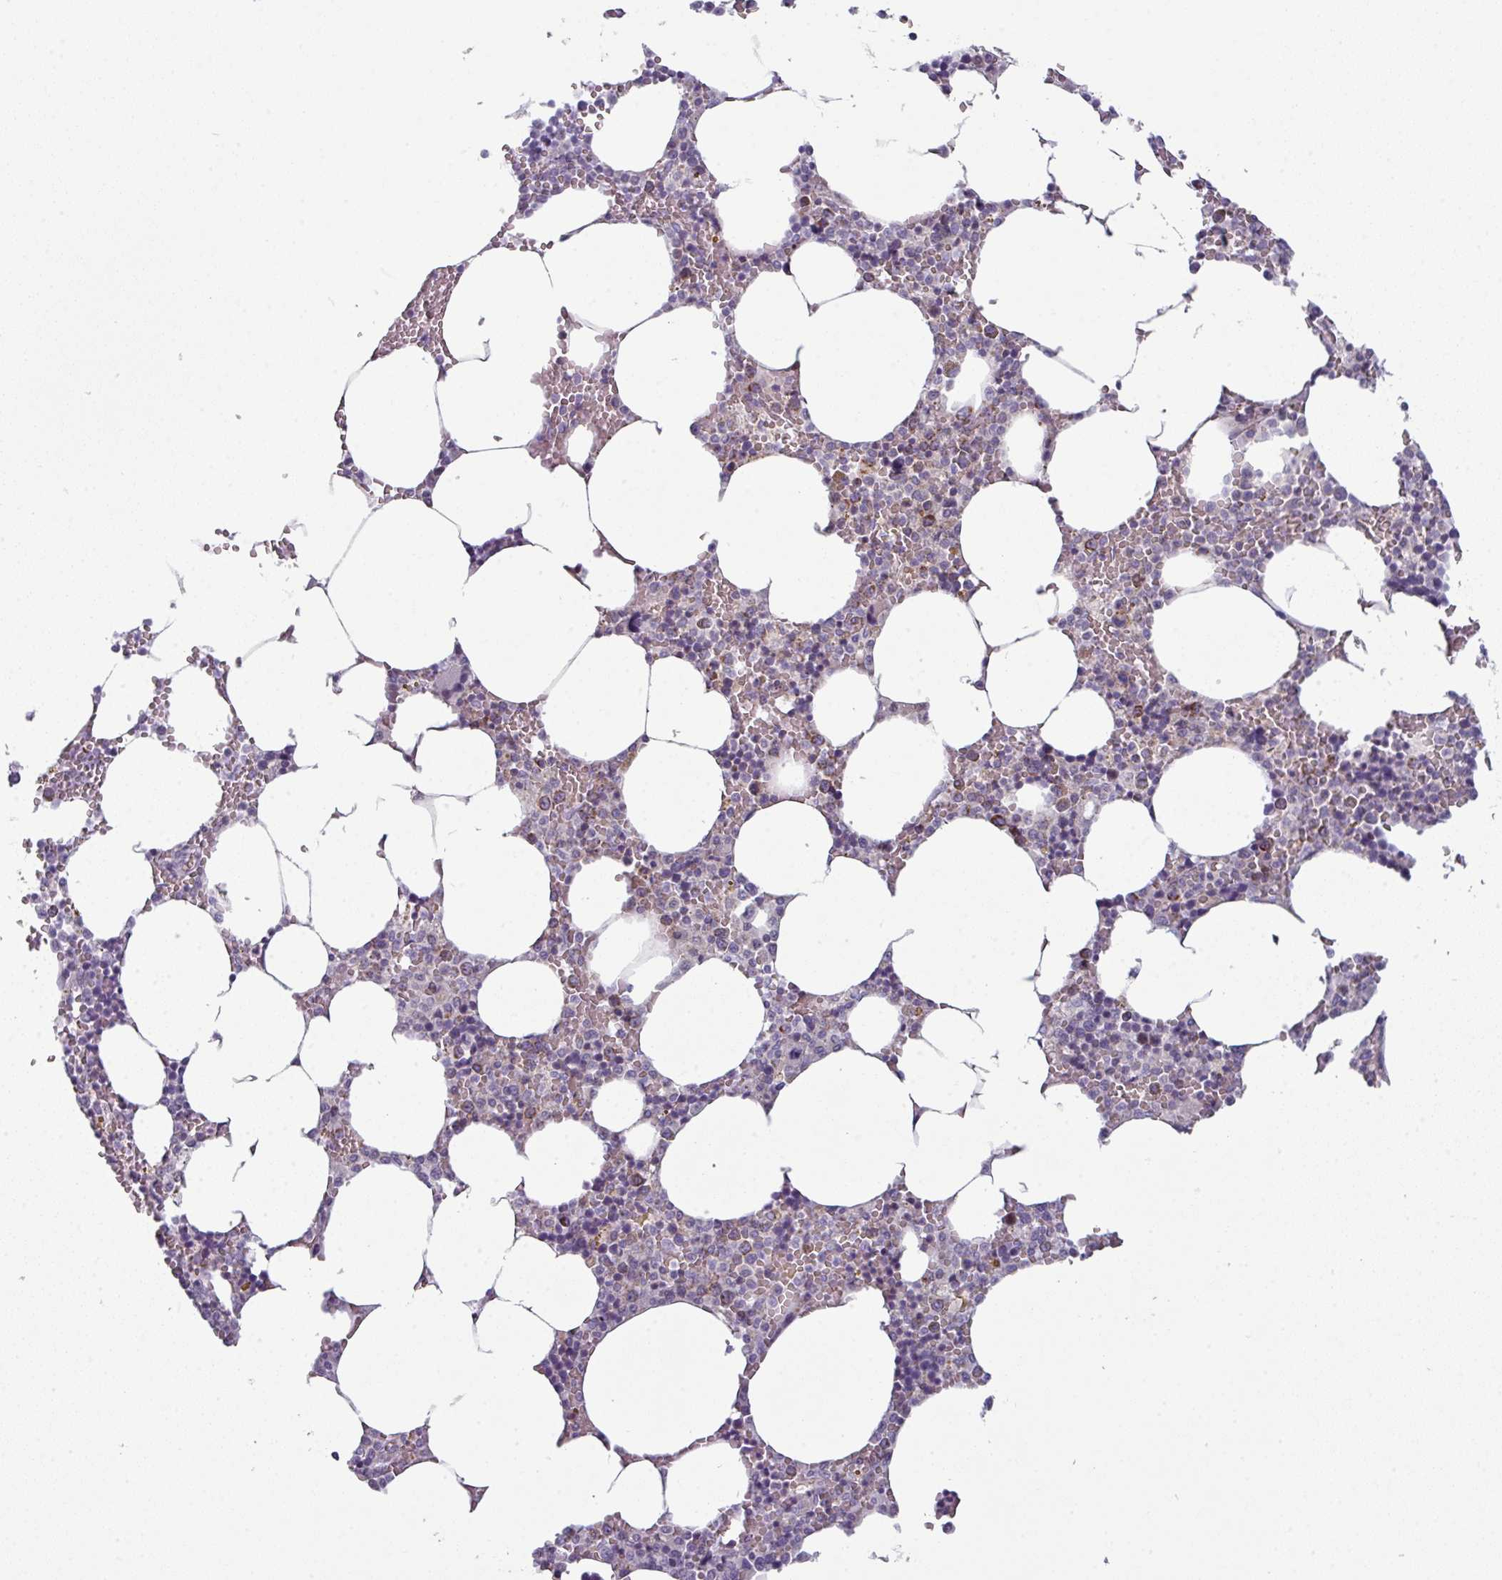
{"staining": {"intensity": "strong", "quantity": "<25%", "location": "cytoplasmic/membranous"}, "tissue": "bone marrow", "cell_type": "Hematopoietic cells", "image_type": "normal", "snomed": [{"axis": "morphology", "description": "Normal tissue, NOS"}, {"axis": "topography", "description": "Bone marrow"}], "caption": "Immunohistochemistry (DAB (3,3'-diaminobenzidine)) staining of normal human bone marrow reveals strong cytoplasmic/membranous protein positivity in approximately <25% of hematopoietic cells.", "gene": "ZNF615", "patient": {"sex": "male", "age": 70}}